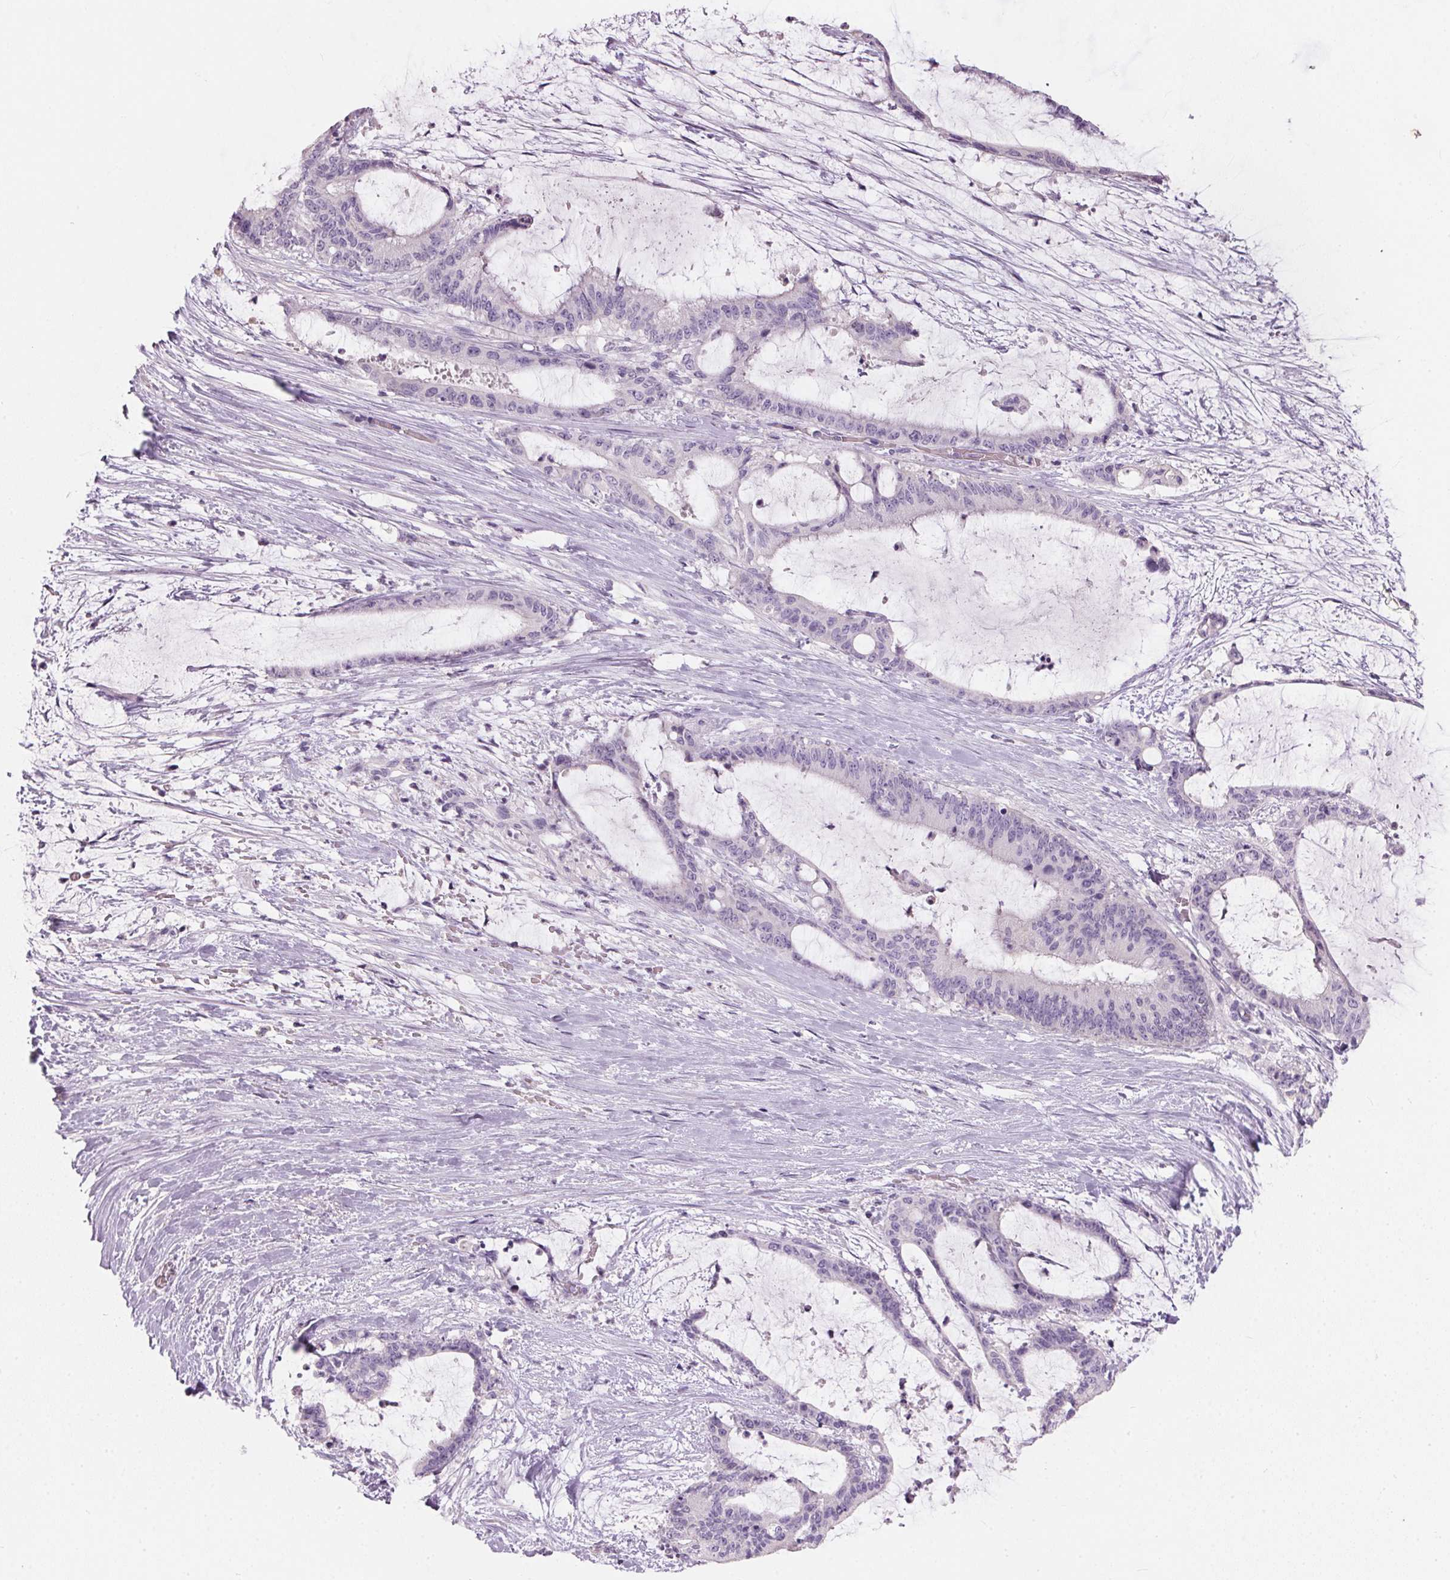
{"staining": {"intensity": "negative", "quantity": "none", "location": "none"}, "tissue": "liver cancer", "cell_type": "Tumor cells", "image_type": "cancer", "snomed": [{"axis": "morphology", "description": "Normal tissue, NOS"}, {"axis": "morphology", "description": "Cholangiocarcinoma"}, {"axis": "topography", "description": "Liver"}, {"axis": "topography", "description": "Peripheral nerve tissue"}], "caption": "IHC of human liver cholangiocarcinoma exhibits no expression in tumor cells. (Brightfield microscopy of DAB immunohistochemistry (IHC) at high magnification).", "gene": "HSD17B1", "patient": {"sex": "female", "age": 73}}